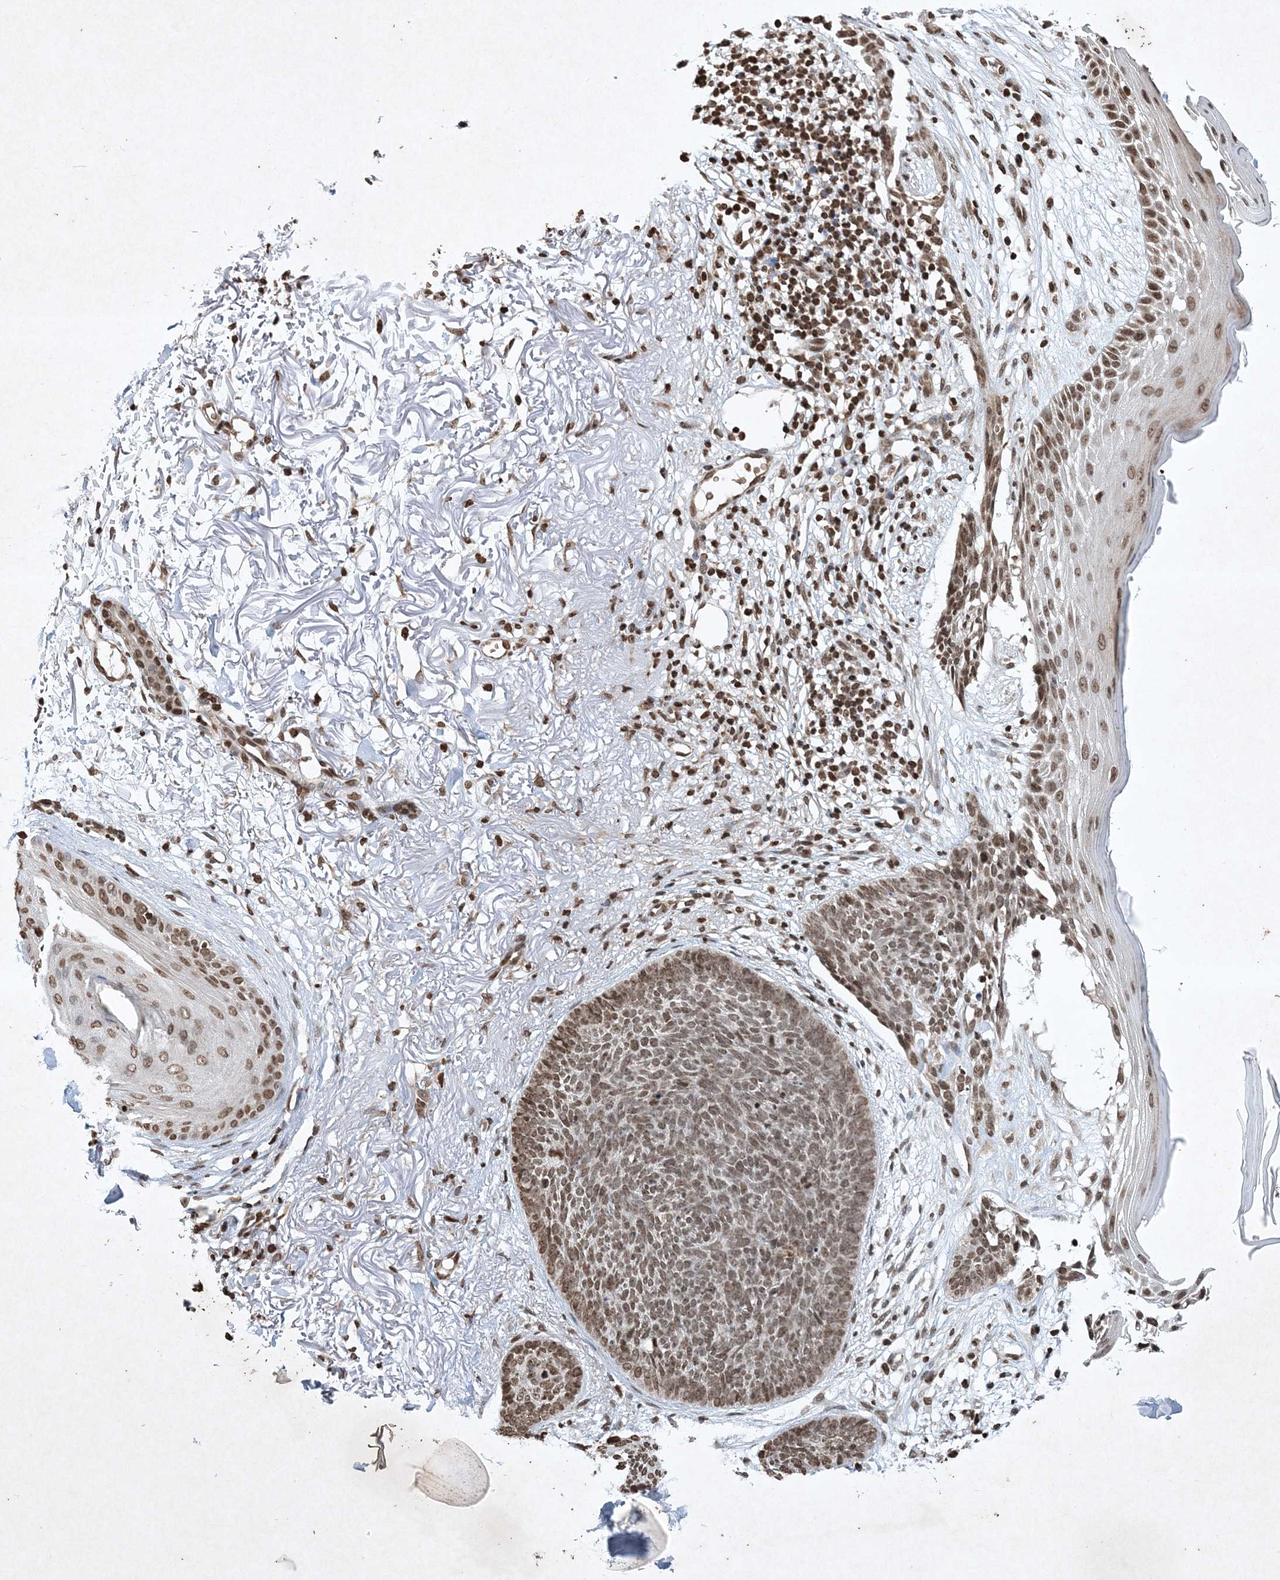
{"staining": {"intensity": "moderate", "quantity": ">75%", "location": "nuclear"}, "tissue": "skin cancer", "cell_type": "Tumor cells", "image_type": "cancer", "snomed": [{"axis": "morphology", "description": "Normal tissue, NOS"}, {"axis": "morphology", "description": "Basal cell carcinoma"}, {"axis": "topography", "description": "Skin"}], "caption": "Brown immunohistochemical staining in human skin cancer reveals moderate nuclear positivity in about >75% of tumor cells.", "gene": "NEDD9", "patient": {"sex": "female", "age": 70}}